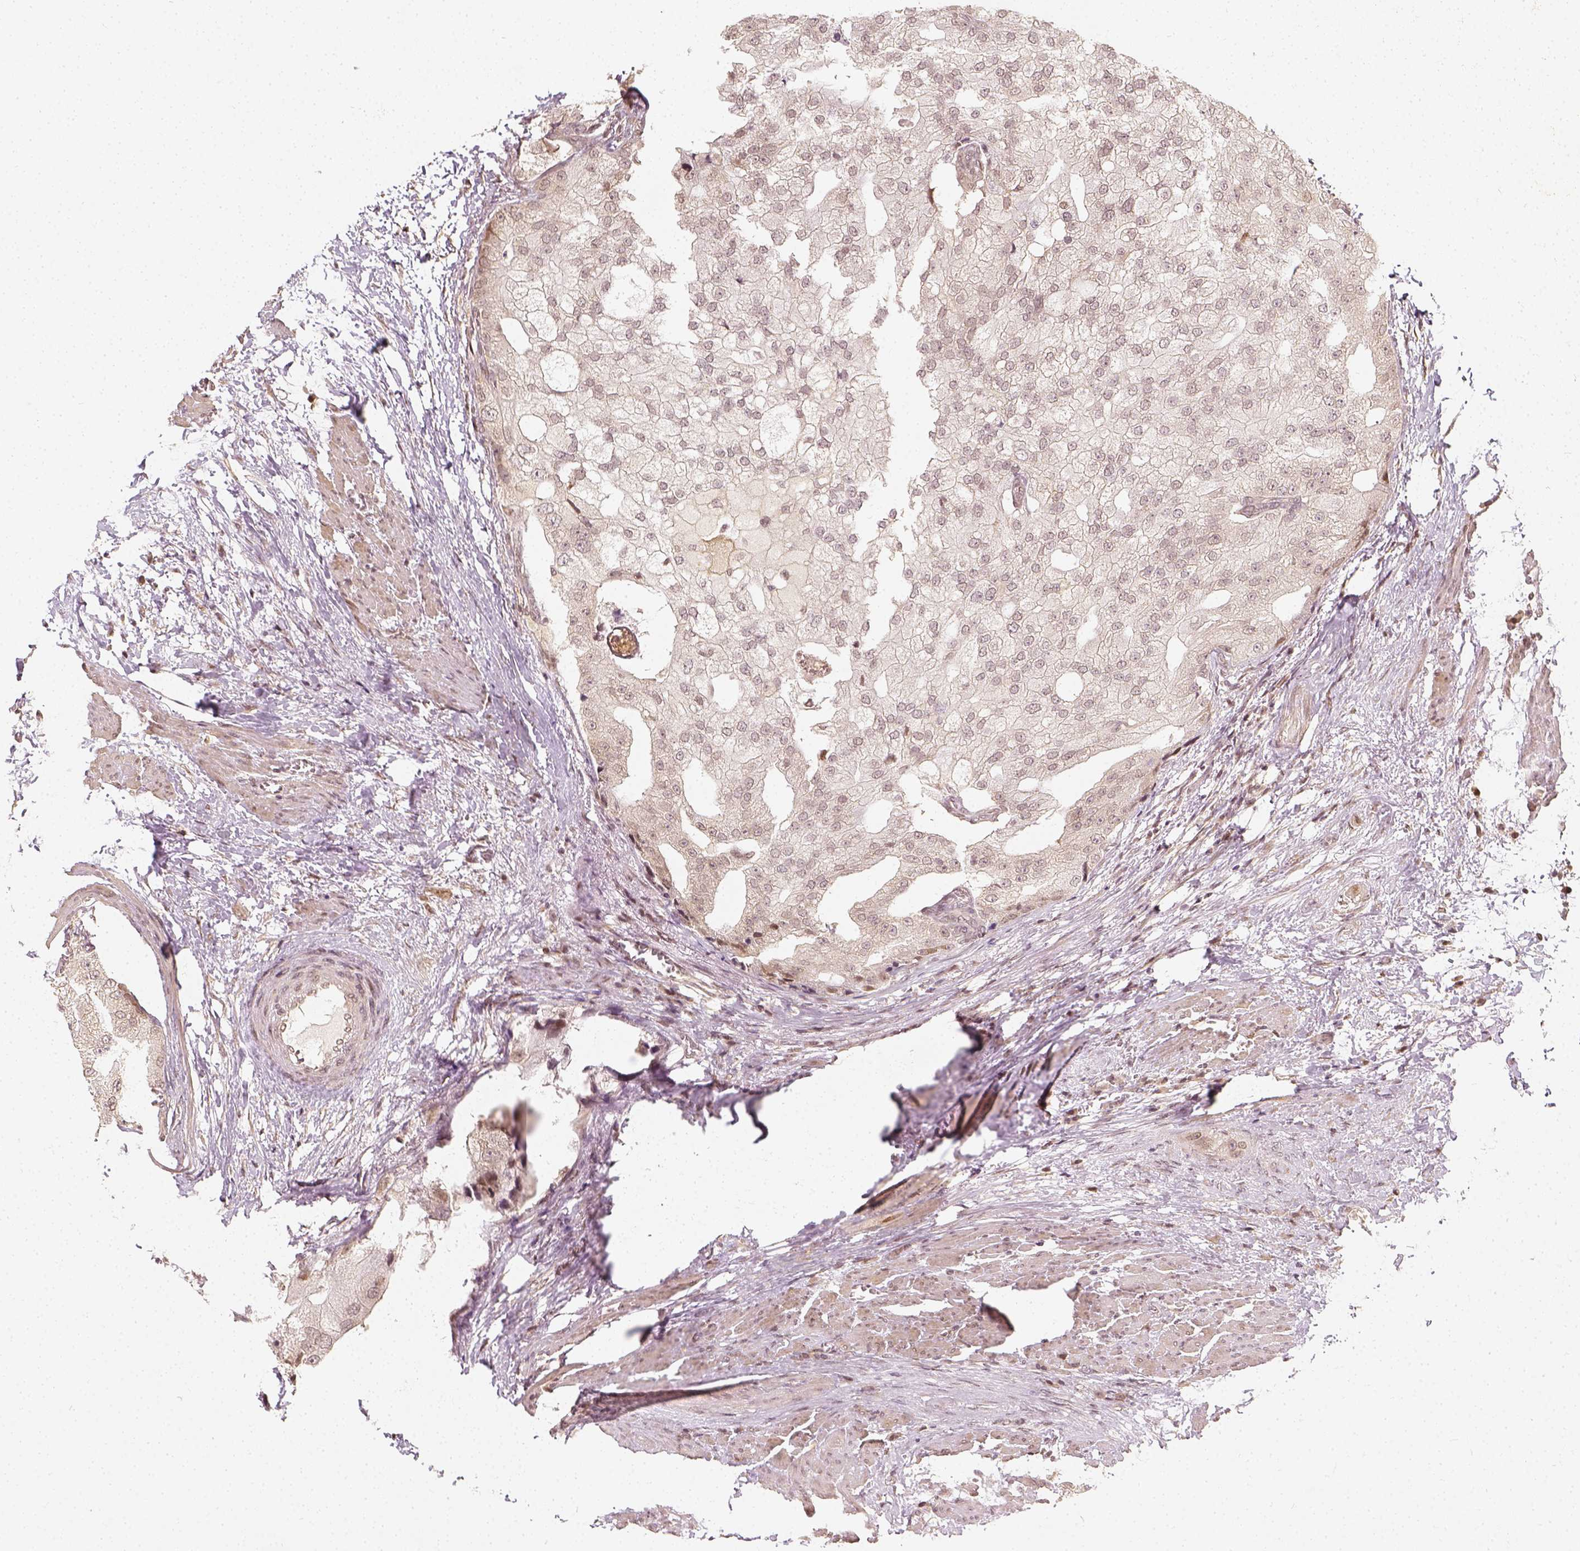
{"staining": {"intensity": "negative", "quantity": "none", "location": "none"}, "tissue": "prostate cancer", "cell_type": "Tumor cells", "image_type": "cancer", "snomed": [{"axis": "morphology", "description": "Adenocarcinoma, High grade"}, {"axis": "topography", "description": "Prostate"}], "caption": "Immunohistochemistry (IHC) photomicrograph of neoplastic tissue: human high-grade adenocarcinoma (prostate) stained with DAB (3,3'-diaminobenzidine) exhibits no significant protein expression in tumor cells.", "gene": "ZMAT3", "patient": {"sex": "male", "age": 70}}